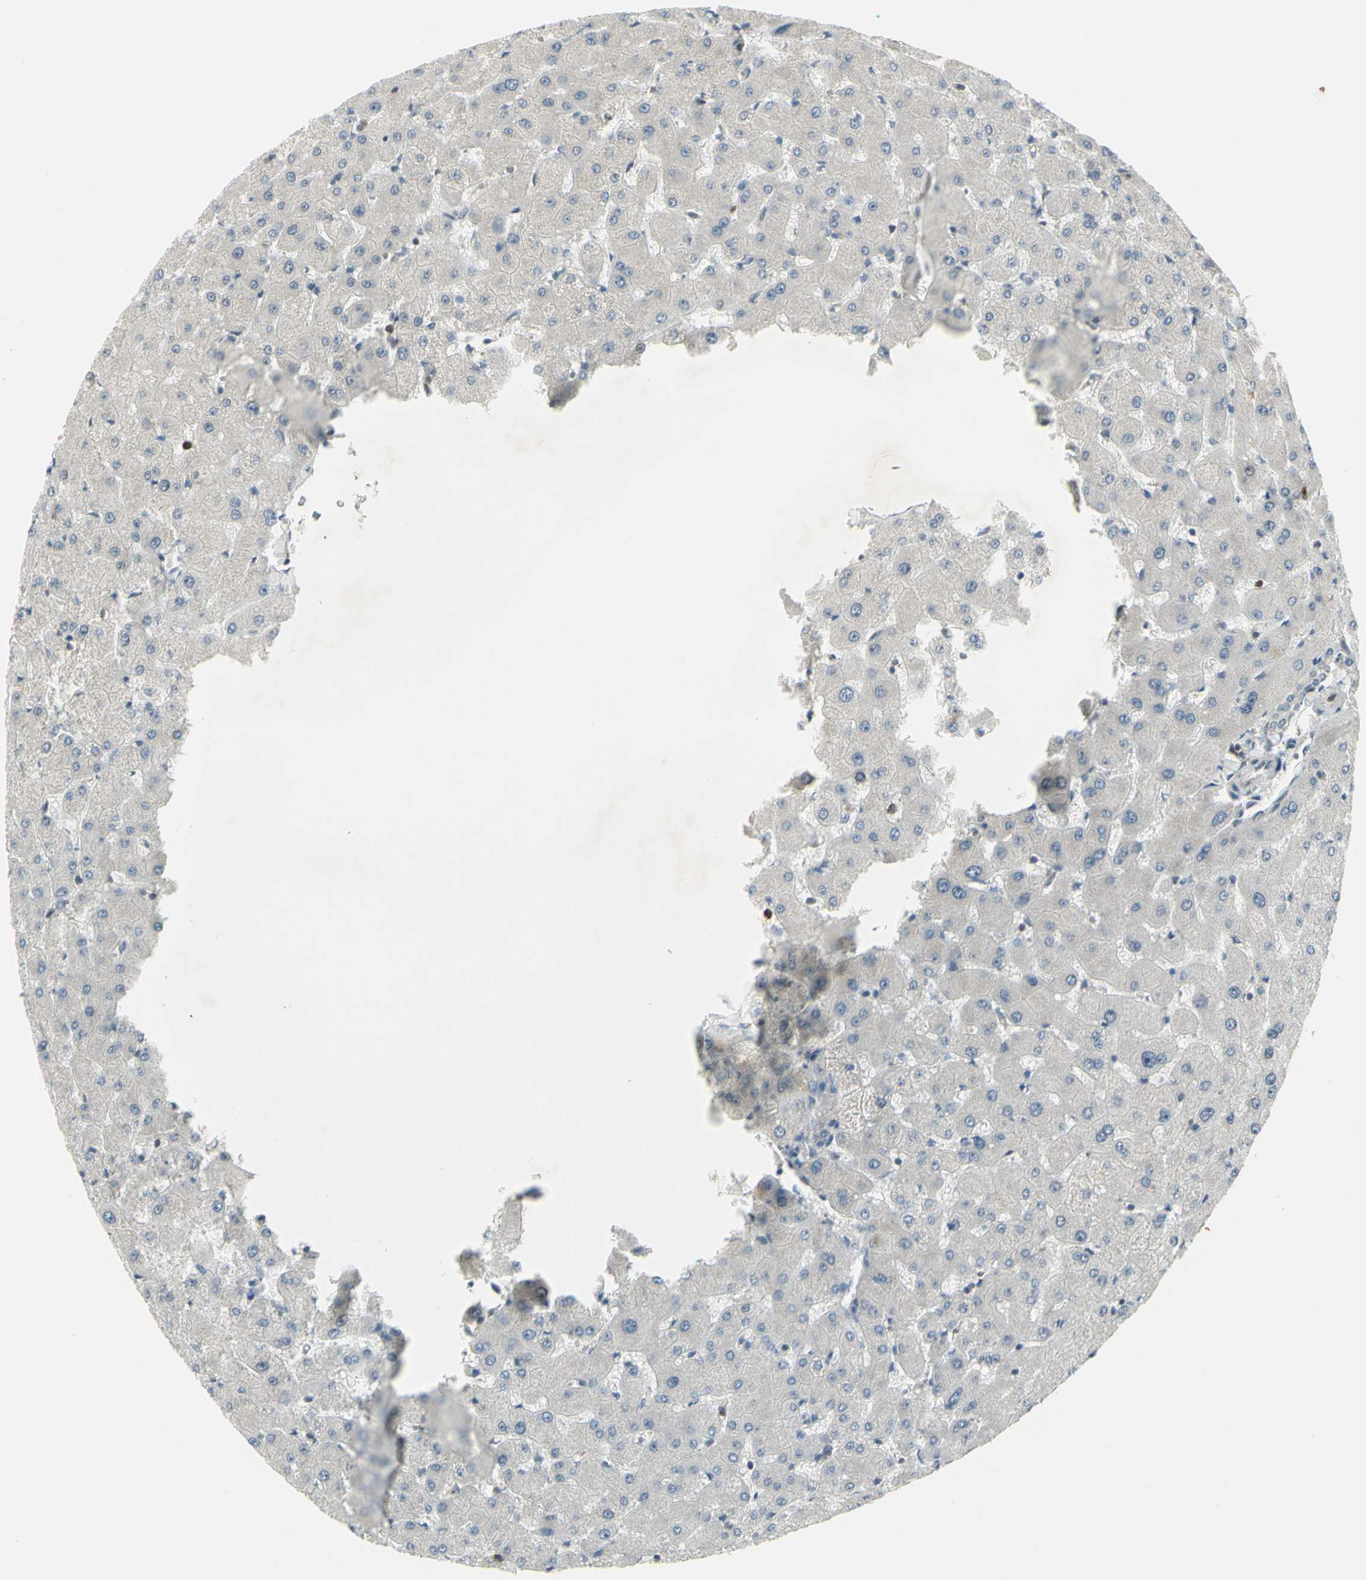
{"staining": {"intensity": "negative", "quantity": "none", "location": "none"}, "tissue": "liver", "cell_type": "Cholangiocytes", "image_type": "normal", "snomed": [{"axis": "morphology", "description": "Normal tissue, NOS"}, {"axis": "topography", "description": "Liver"}], "caption": "IHC micrograph of unremarkable liver: liver stained with DAB (3,3'-diaminobenzidine) displays no significant protein positivity in cholangiocytes.", "gene": "CCNB2", "patient": {"sex": "female", "age": 63}}